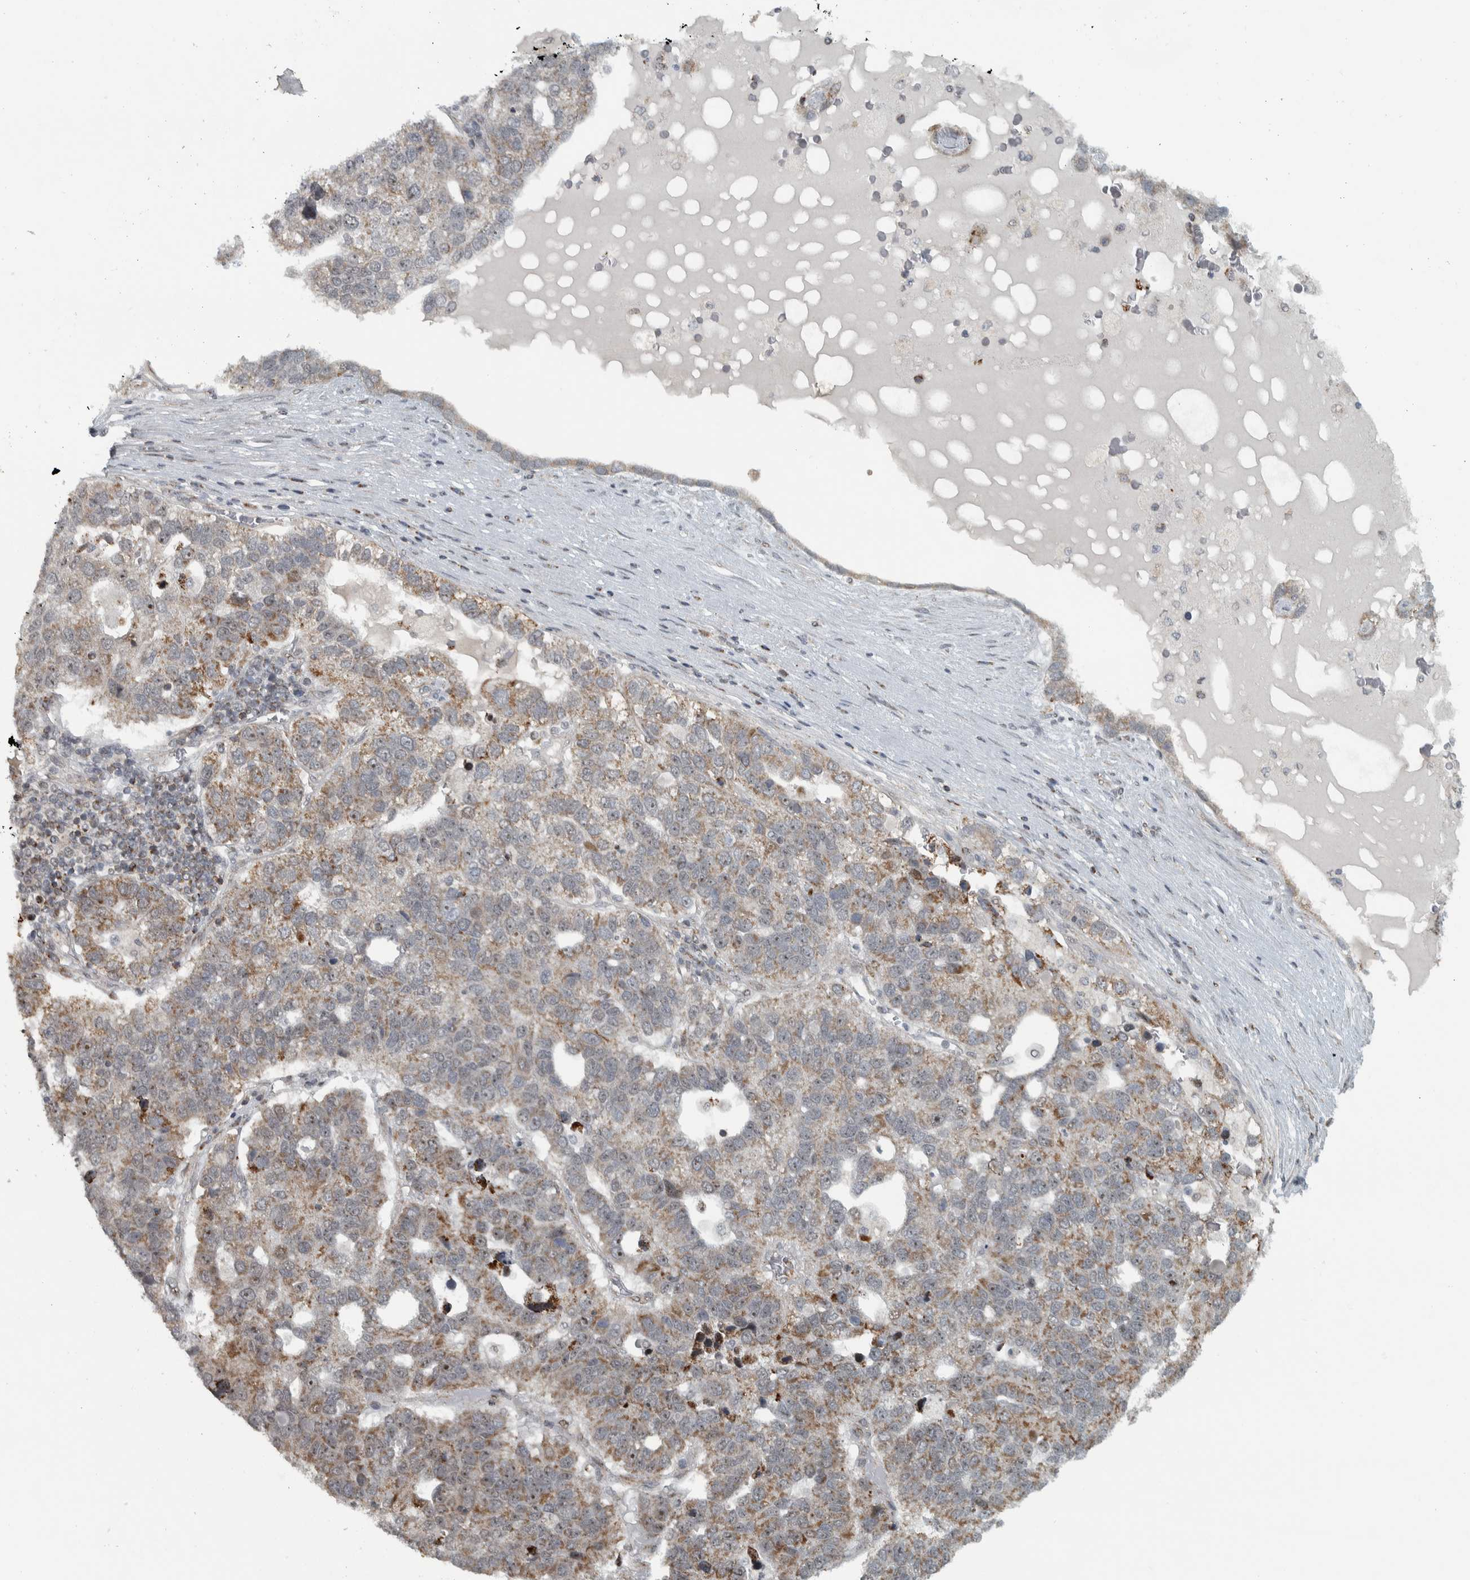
{"staining": {"intensity": "weak", "quantity": "25%-75%", "location": "cytoplasmic/membranous"}, "tissue": "pancreatic cancer", "cell_type": "Tumor cells", "image_type": "cancer", "snomed": [{"axis": "morphology", "description": "Adenocarcinoma, NOS"}, {"axis": "topography", "description": "Pancreas"}], "caption": "An image of human pancreatic adenocarcinoma stained for a protein displays weak cytoplasmic/membranous brown staining in tumor cells. (Stains: DAB in brown, nuclei in blue, Microscopy: brightfield microscopy at high magnification).", "gene": "PPM1K", "patient": {"sex": "female", "age": 61}}